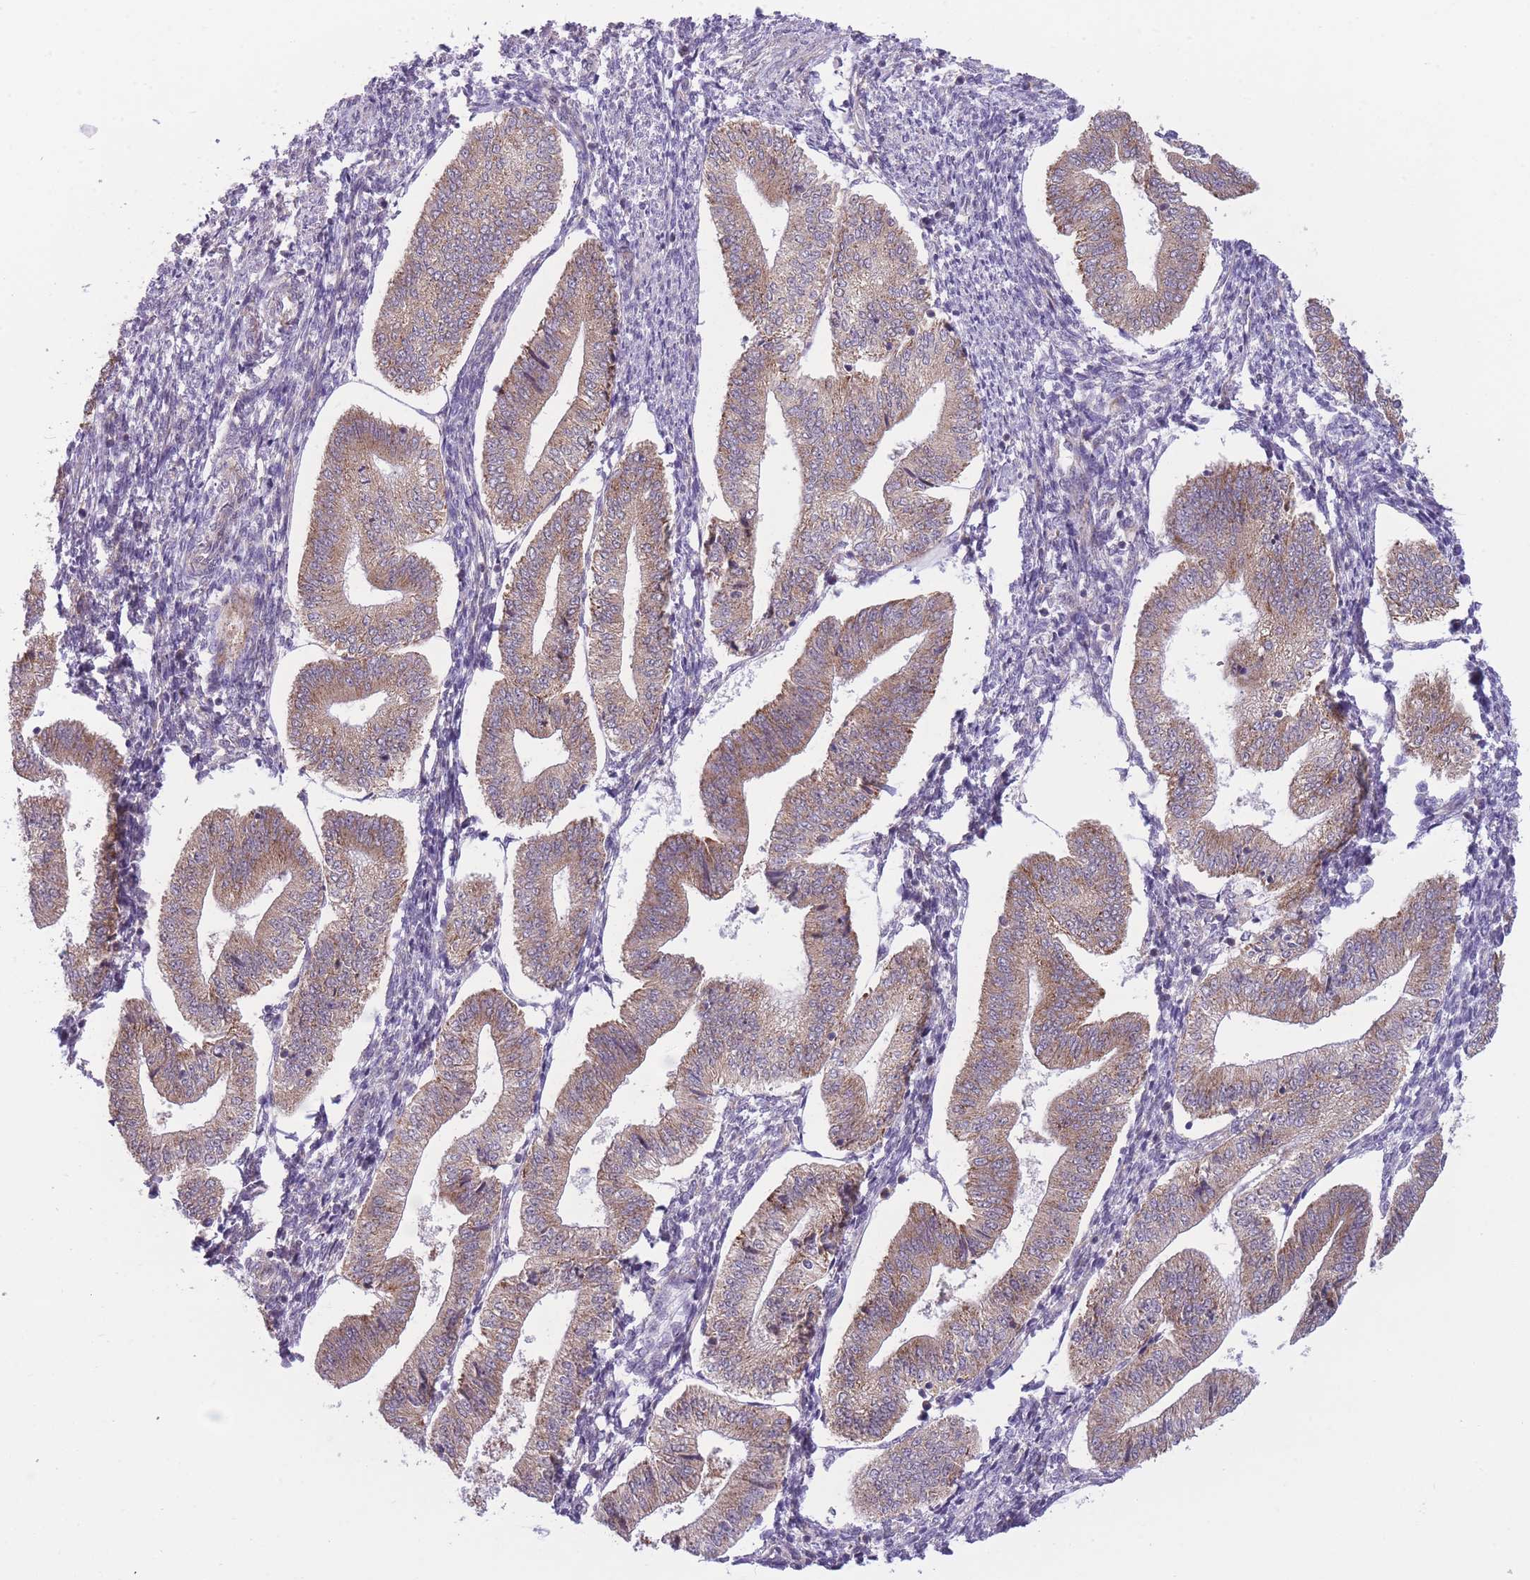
{"staining": {"intensity": "negative", "quantity": "none", "location": "none"}, "tissue": "endometrium", "cell_type": "Cells in endometrial stroma", "image_type": "normal", "snomed": [{"axis": "morphology", "description": "Normal tissue, NOS"}, {"axis": "topography", "description": "Endometrium"}], "caption": "IHC image of unremarkable endometrium: human endometrium stained with DAB shows no significant protein expression in cells in endometrial stroma.", "gene": "CCT6A", "patient": {"sex": "female", "age": 34}}